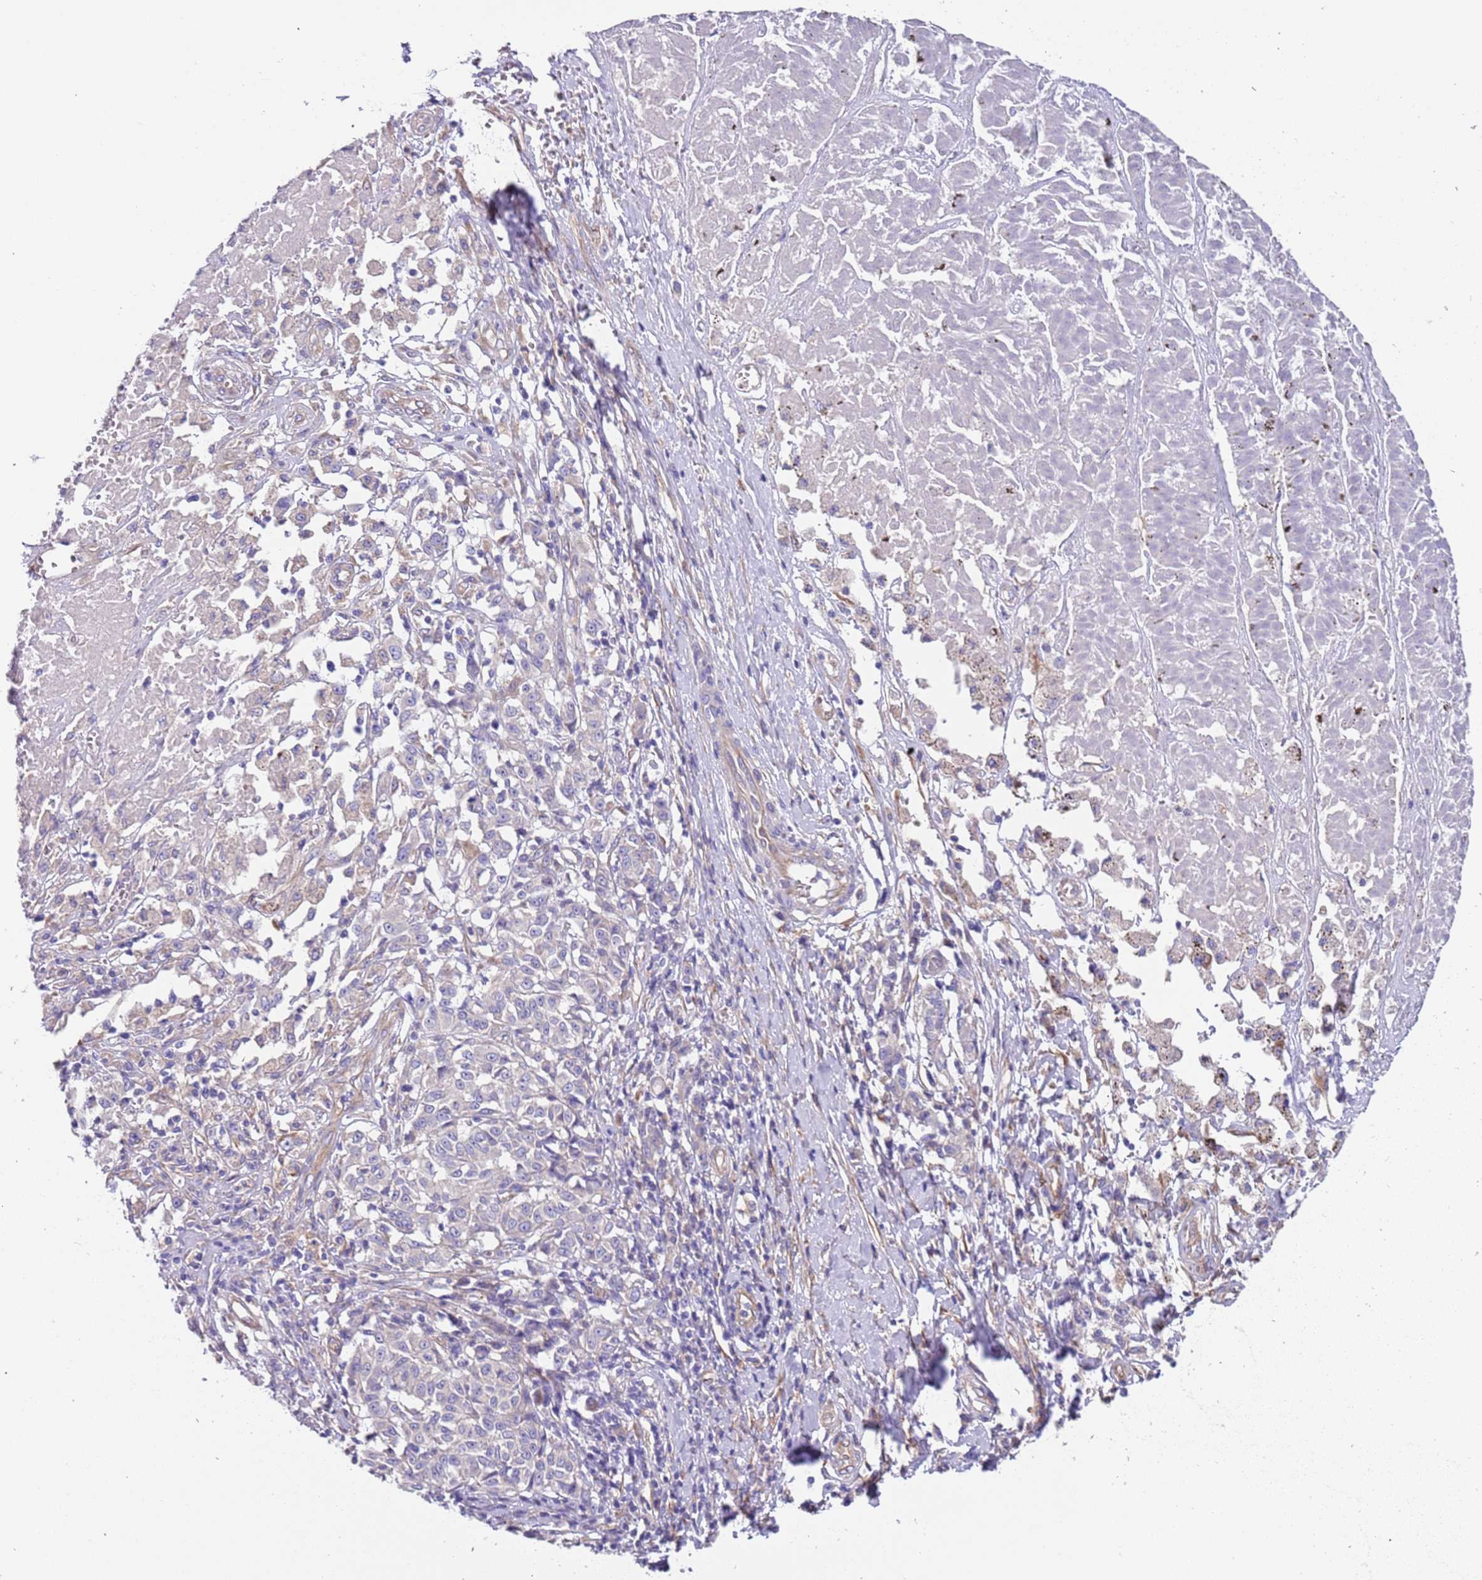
{"staining": {"intensity": "negative", "quantity": "none", "location": "none"}, "tissue": "melanoma", "cell_type": "Tumor cells", "image_type": "cancer", "snomed": [{"axis": "morphology", "description": "Malignant melanoma, NOS"}, {"axis": "topography", "description": "Skin"}], "caption": "DAB (3,3'-diaminobenzidine) immunohistochemical staining of melanoma exhibits no significant staining in tumor cells.", "gene": "LAMB4", "patient": {"sex": "female", "age": 72}}